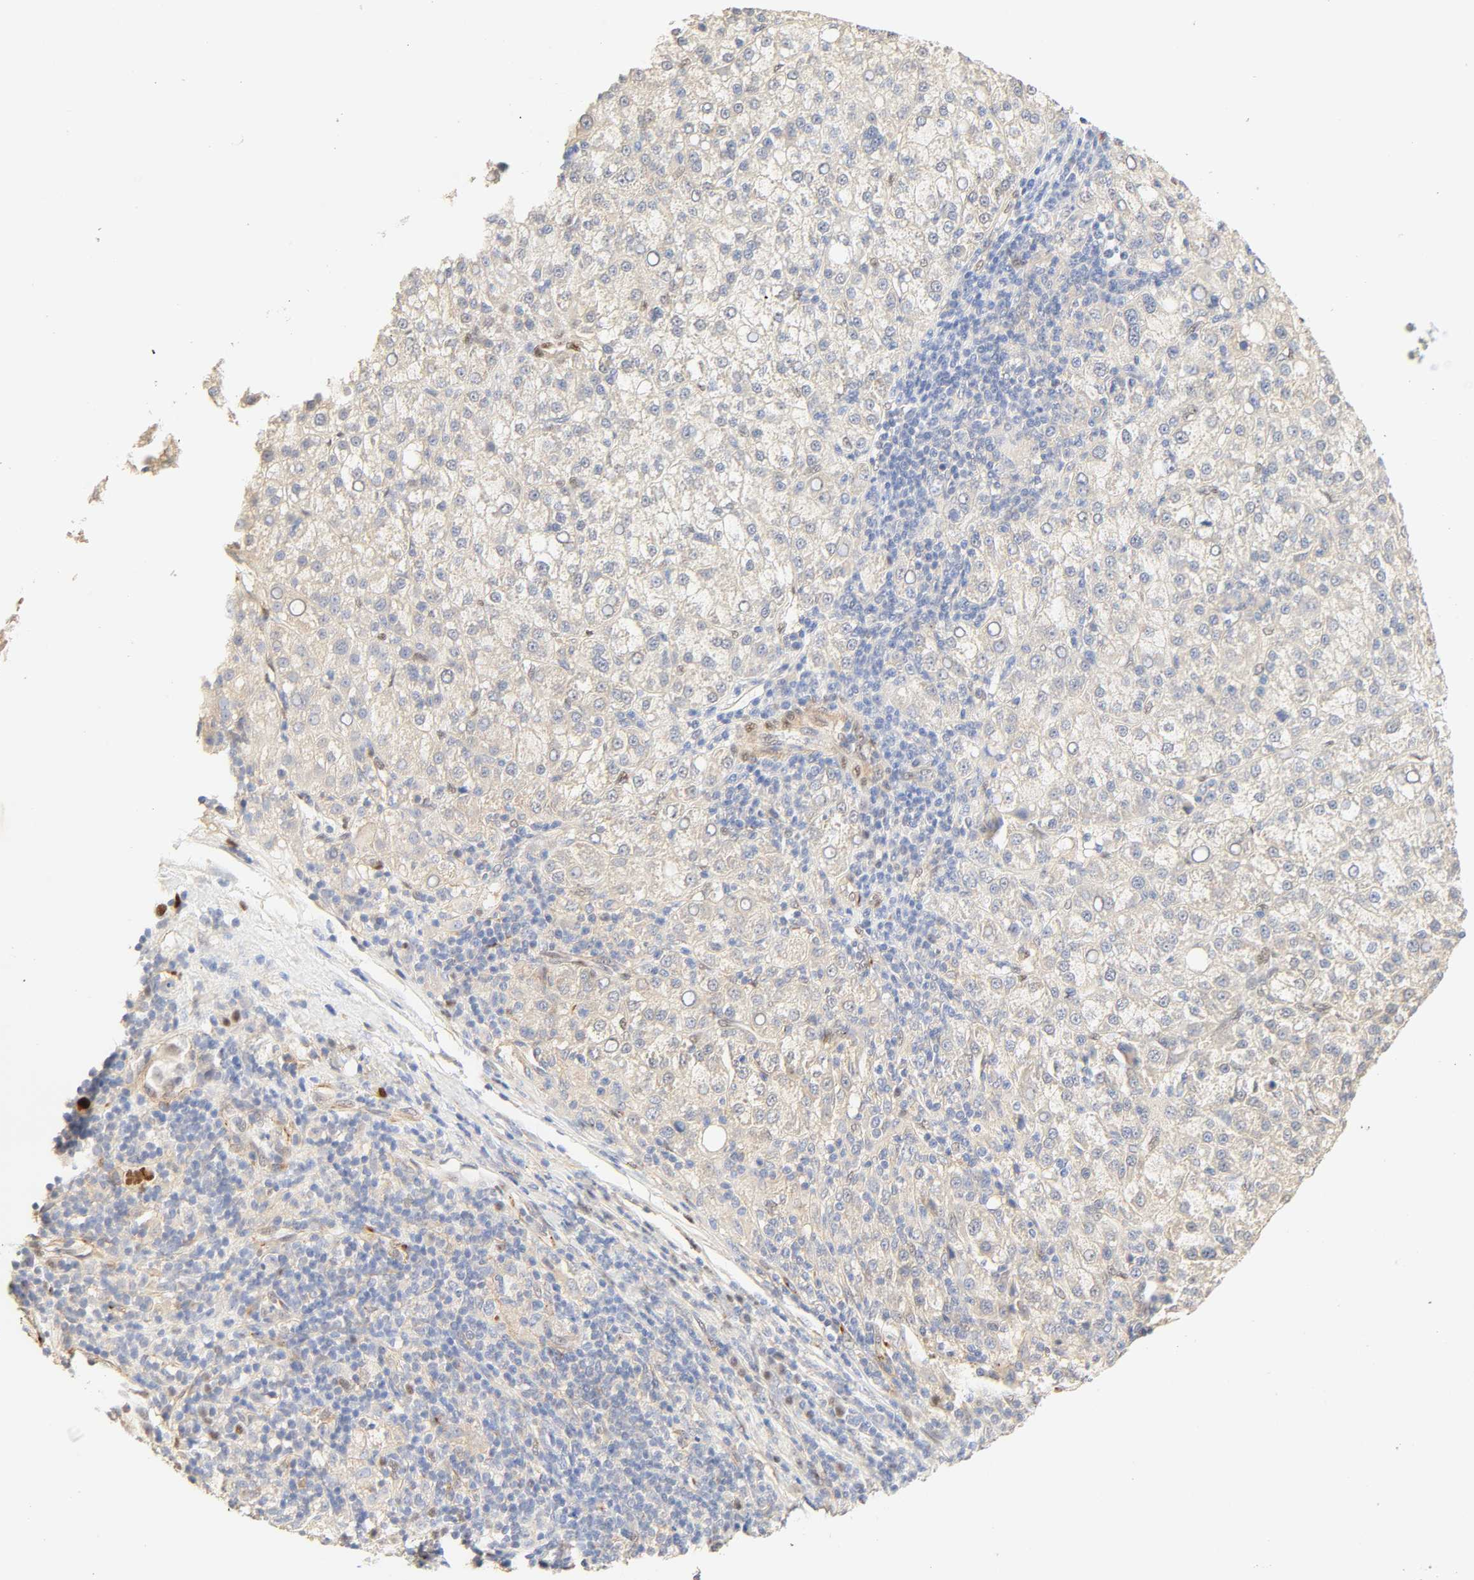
{"staining": {"intensity": "negative", "quantity": "none", "location": "none"}, "tissue": "liver cancer", "cell_type": "Tumor cells", "image_type": "cancer", "snomed": [{"axis": "morphology", "description": "Carcinoma, Hepatocellular, NOS"}, {"axis": "topography", "description": "Liver"}], "caption": "This is an immunohistochemistry (IHC) image of liver cancer (hepatocellular carcinoma). There is no expression in tumor cells.", "gene": "BORCS8-MEF2B", "patient": {"sex": "female", "age": 58}}